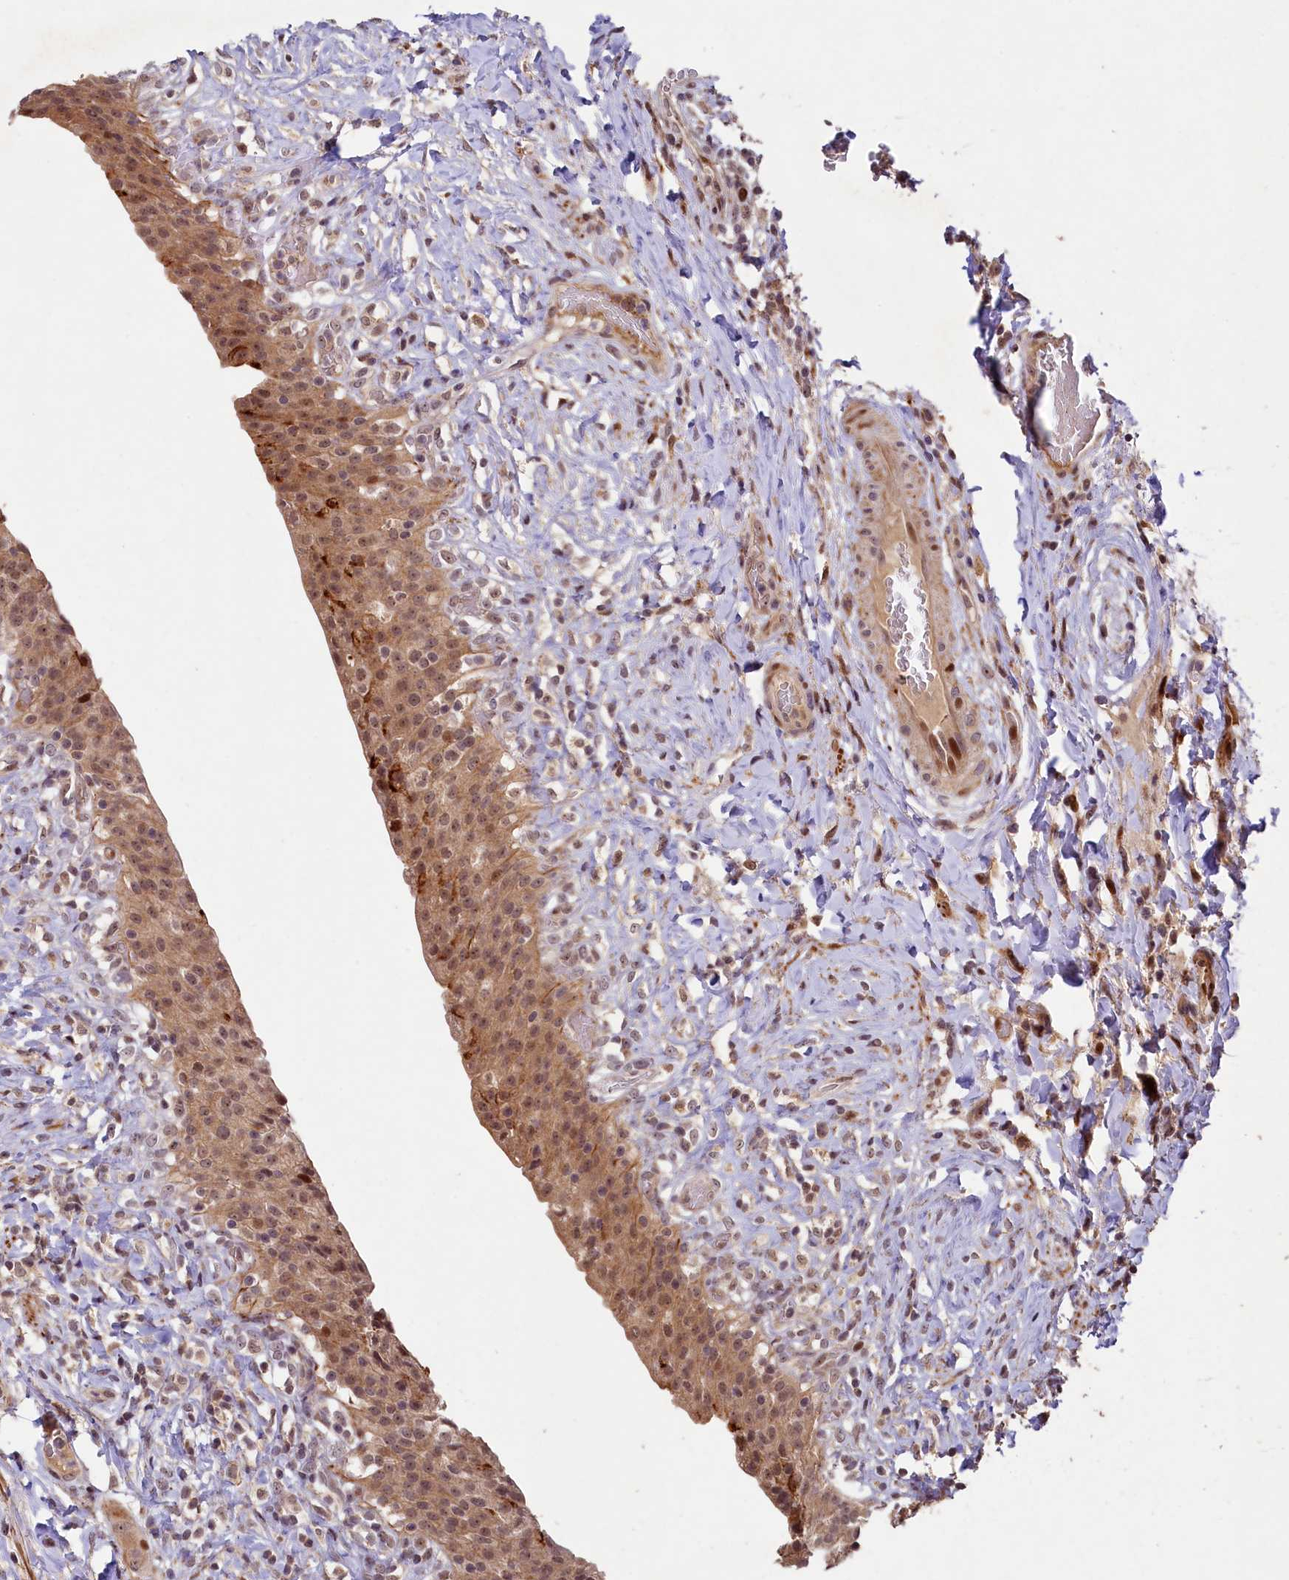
{"staining": {"intensity": "moderate", "quantity": ">75%", "location": "cytoplasmic/membranous,nuclear"}, "tissue": "urinary bladder", "cell_type": "Urothelial cells", "image_type": "normal", "snomed": [{"axis": "morphology", "description": "Normal tissue, NOS"}, {"axis": "morphology", "description": "Inflammation, NOS"}, {"axis": "topography", "description": "Urinary bladder"}], "caption": "The photomicrograph exhibits immunohistochemical staining of benign urinary bladder. There is moderate cytoplasmic/membranous,nuclear positivity is seen in approximately >75% of urothelial cells. The staining was performed using DAB, with brown indicating positive protein expression. Nuclei are stained blue with hematoxylin.", "gene": "SHPRH", "patient": {"sex": "male", "age": 64}}